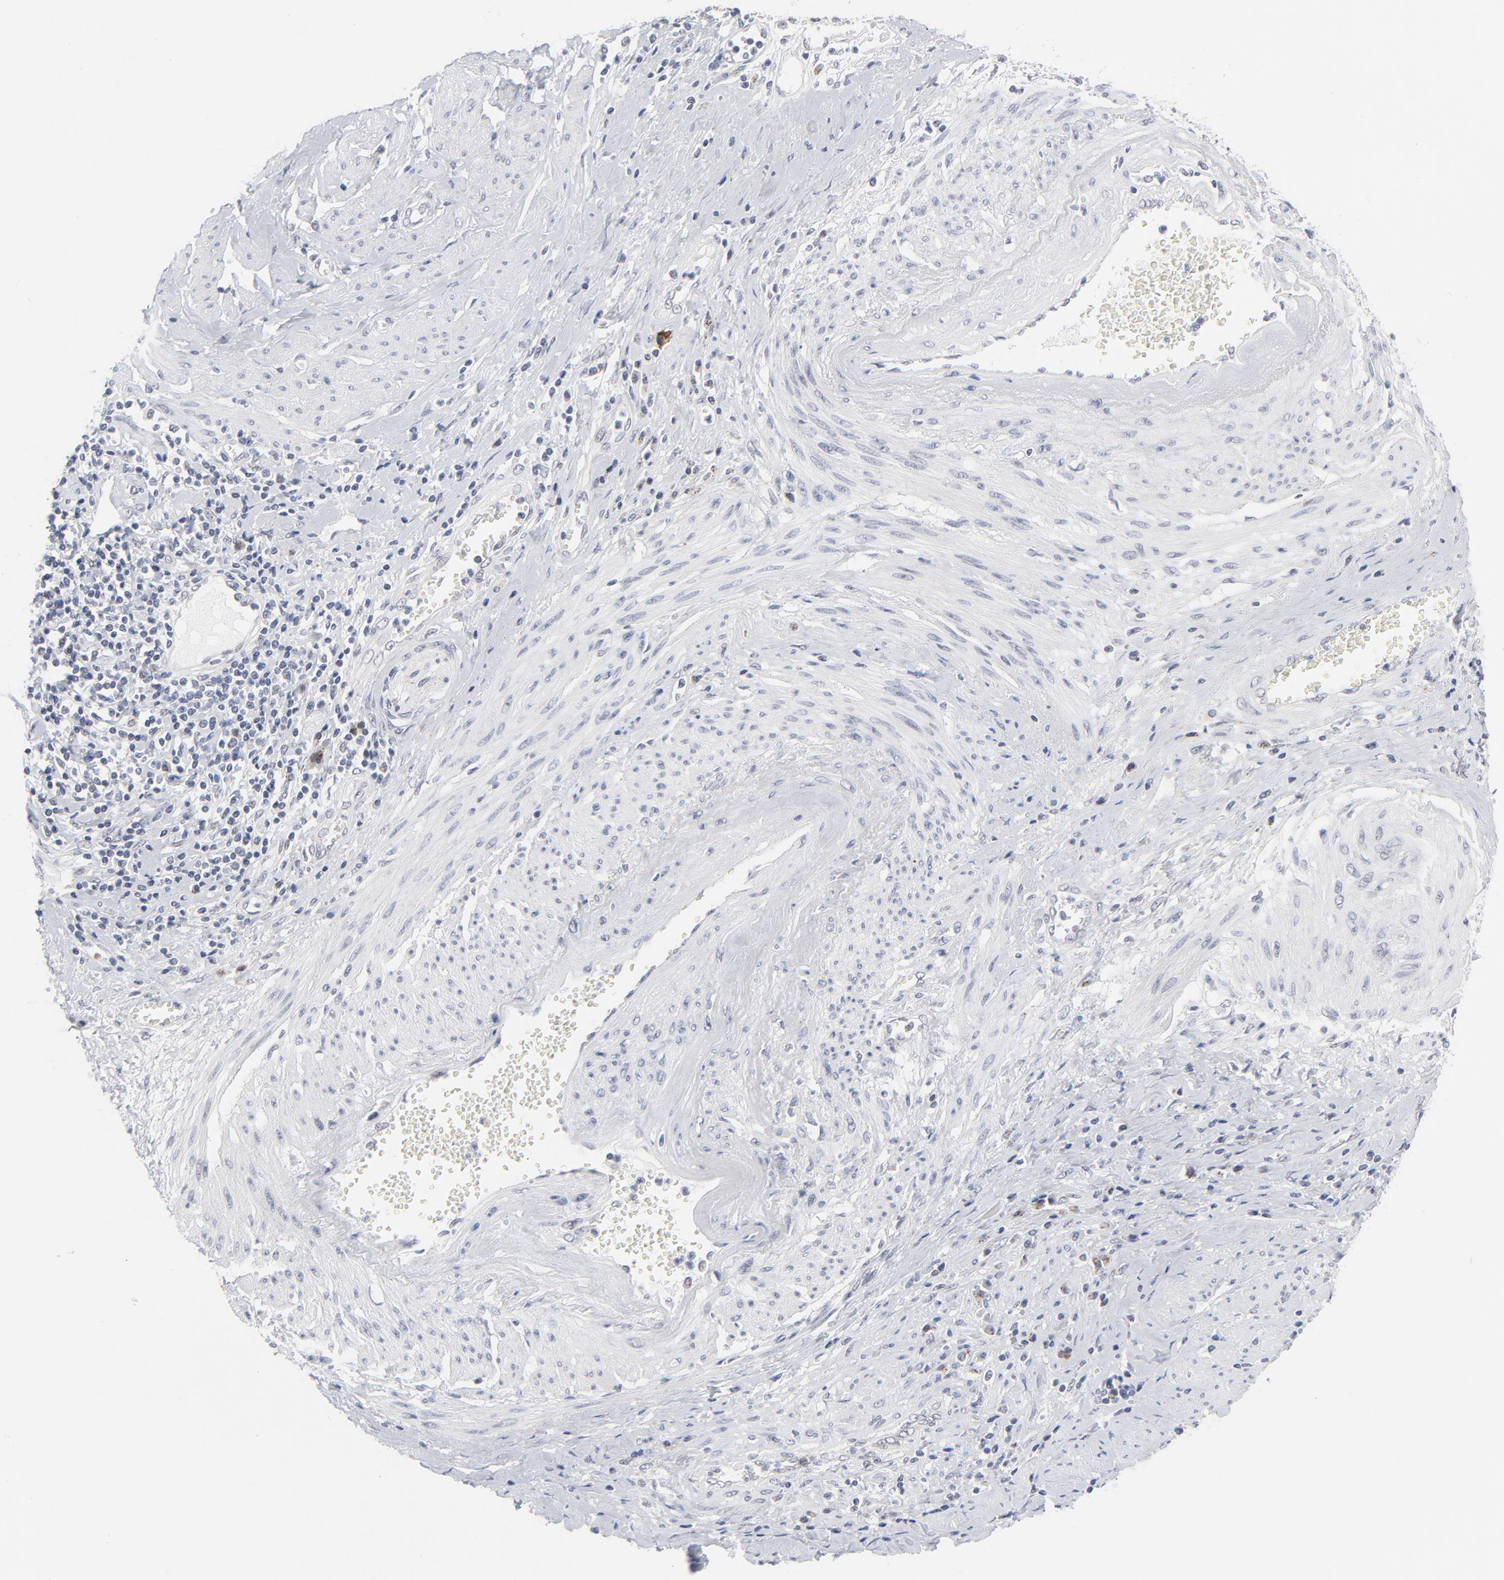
{"staining": {"intensity": "weak", "quantity": "25%-75%", "location": "cytoplasmic/membranous,nuclear"}, "tissue": "cervical cancer", "cell_type": "Tumor cells", "image_type": "cancer", "snomed": [{"axis": "morphology", "description": "Squamous cell carcinoma, NOS"}, {"axis": "topography", "description": "Cervix"}], "caption": "Squamous cell carcinoma (cervical) stained with immunohistochemistry (IHC) exhibits weak cytoplasmic/membranous and nuclear positivity in approximately 25%-75% of tumor cells. (Brightfield microscopy of DAB IHC at high magnification).", "gene": "BAP1", "patient": {"sex": "female", "age": 53}}